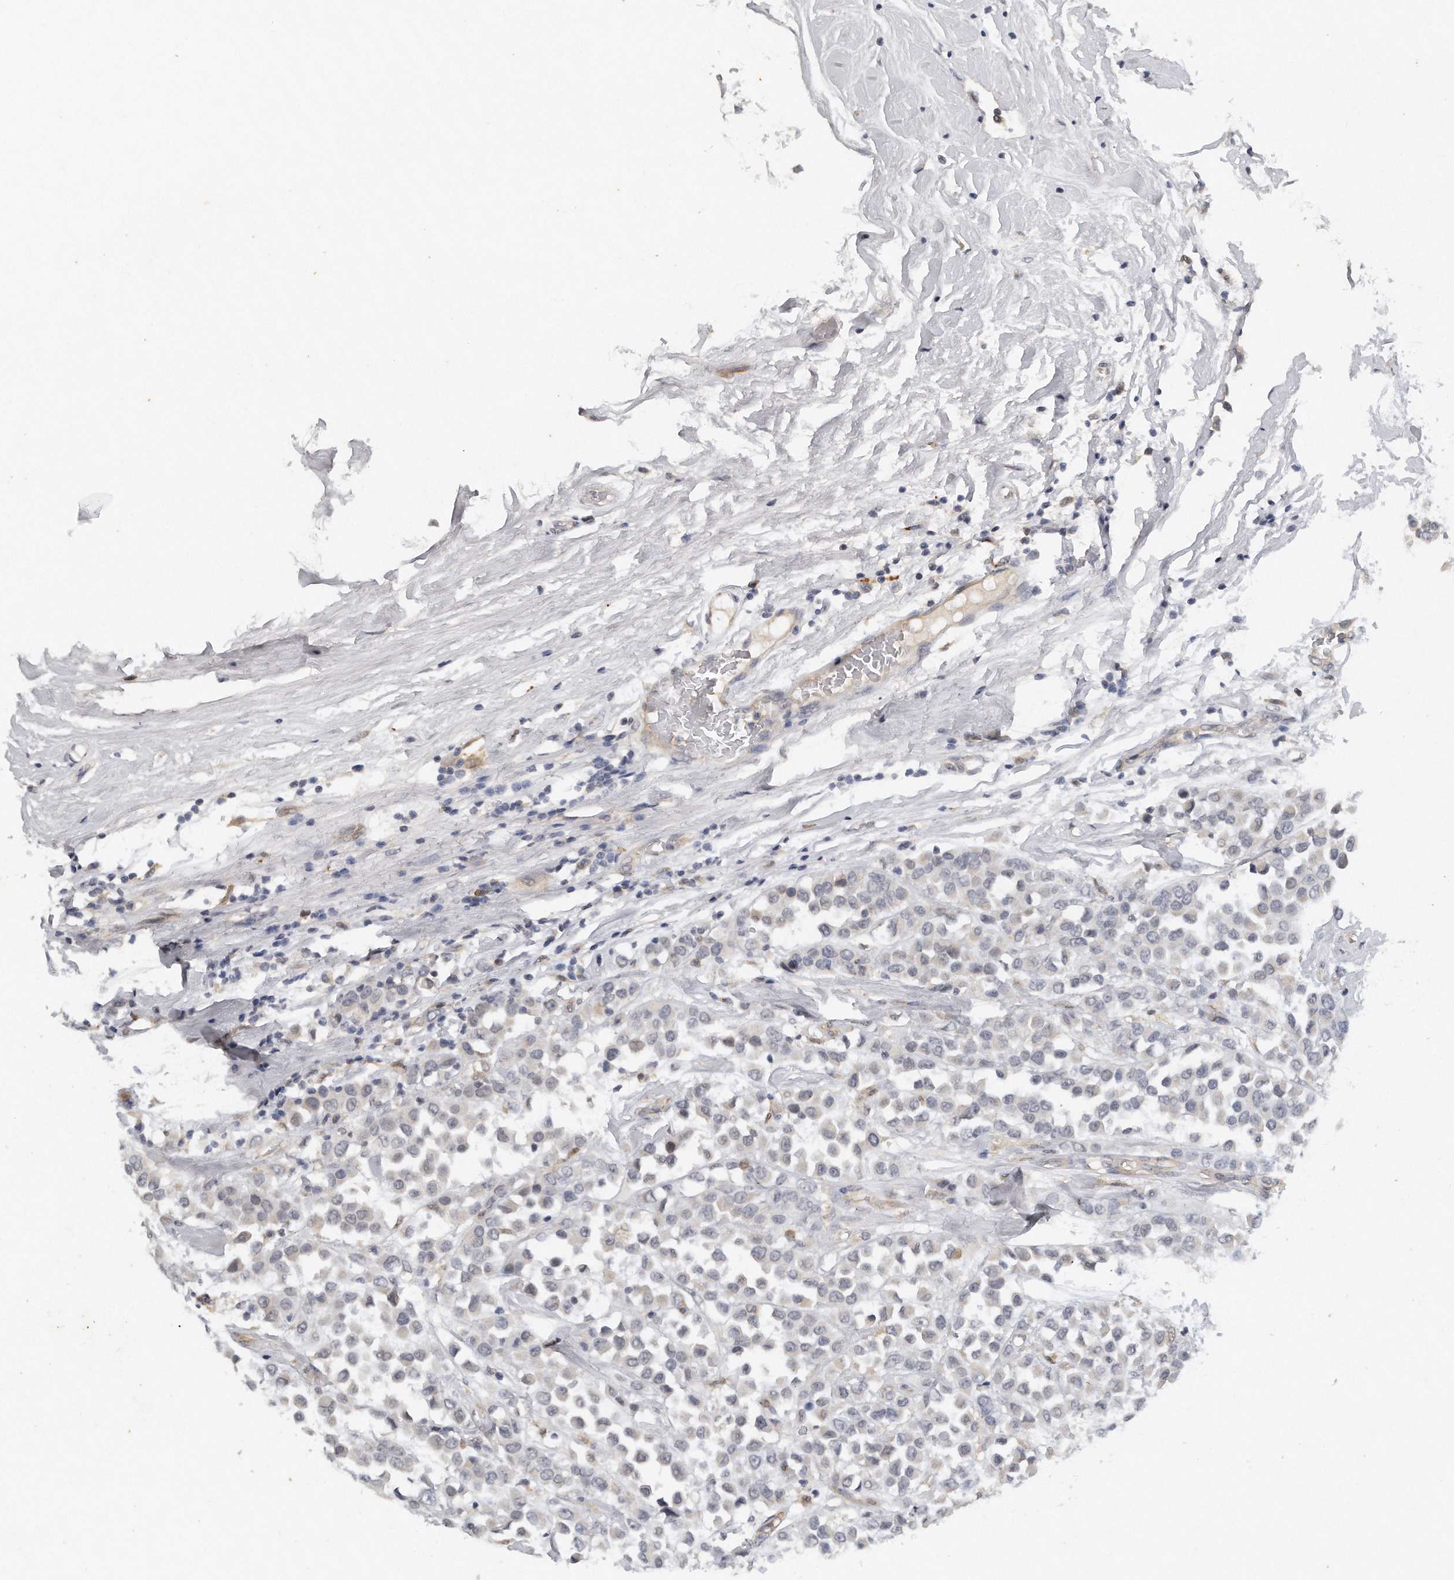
{"staining": {"intensity": "negative", "quantity": "none", "location": "none"}, "tissue": "breast cancer", "cell_type": "Tumor cells", "image_type": "cancer", "snomed": [{"axis": "morphology", "description": "Duct carcinoma"}, {"axis": "topography", "description": "Breast"}], "caption": "A photomicrograph of invasive ductal carcinoma (breast) stained for a protein reveals no brown staining in tumor cells.", "gene": "CAMK1", "patient": {"sex": "female", "age": 61}}